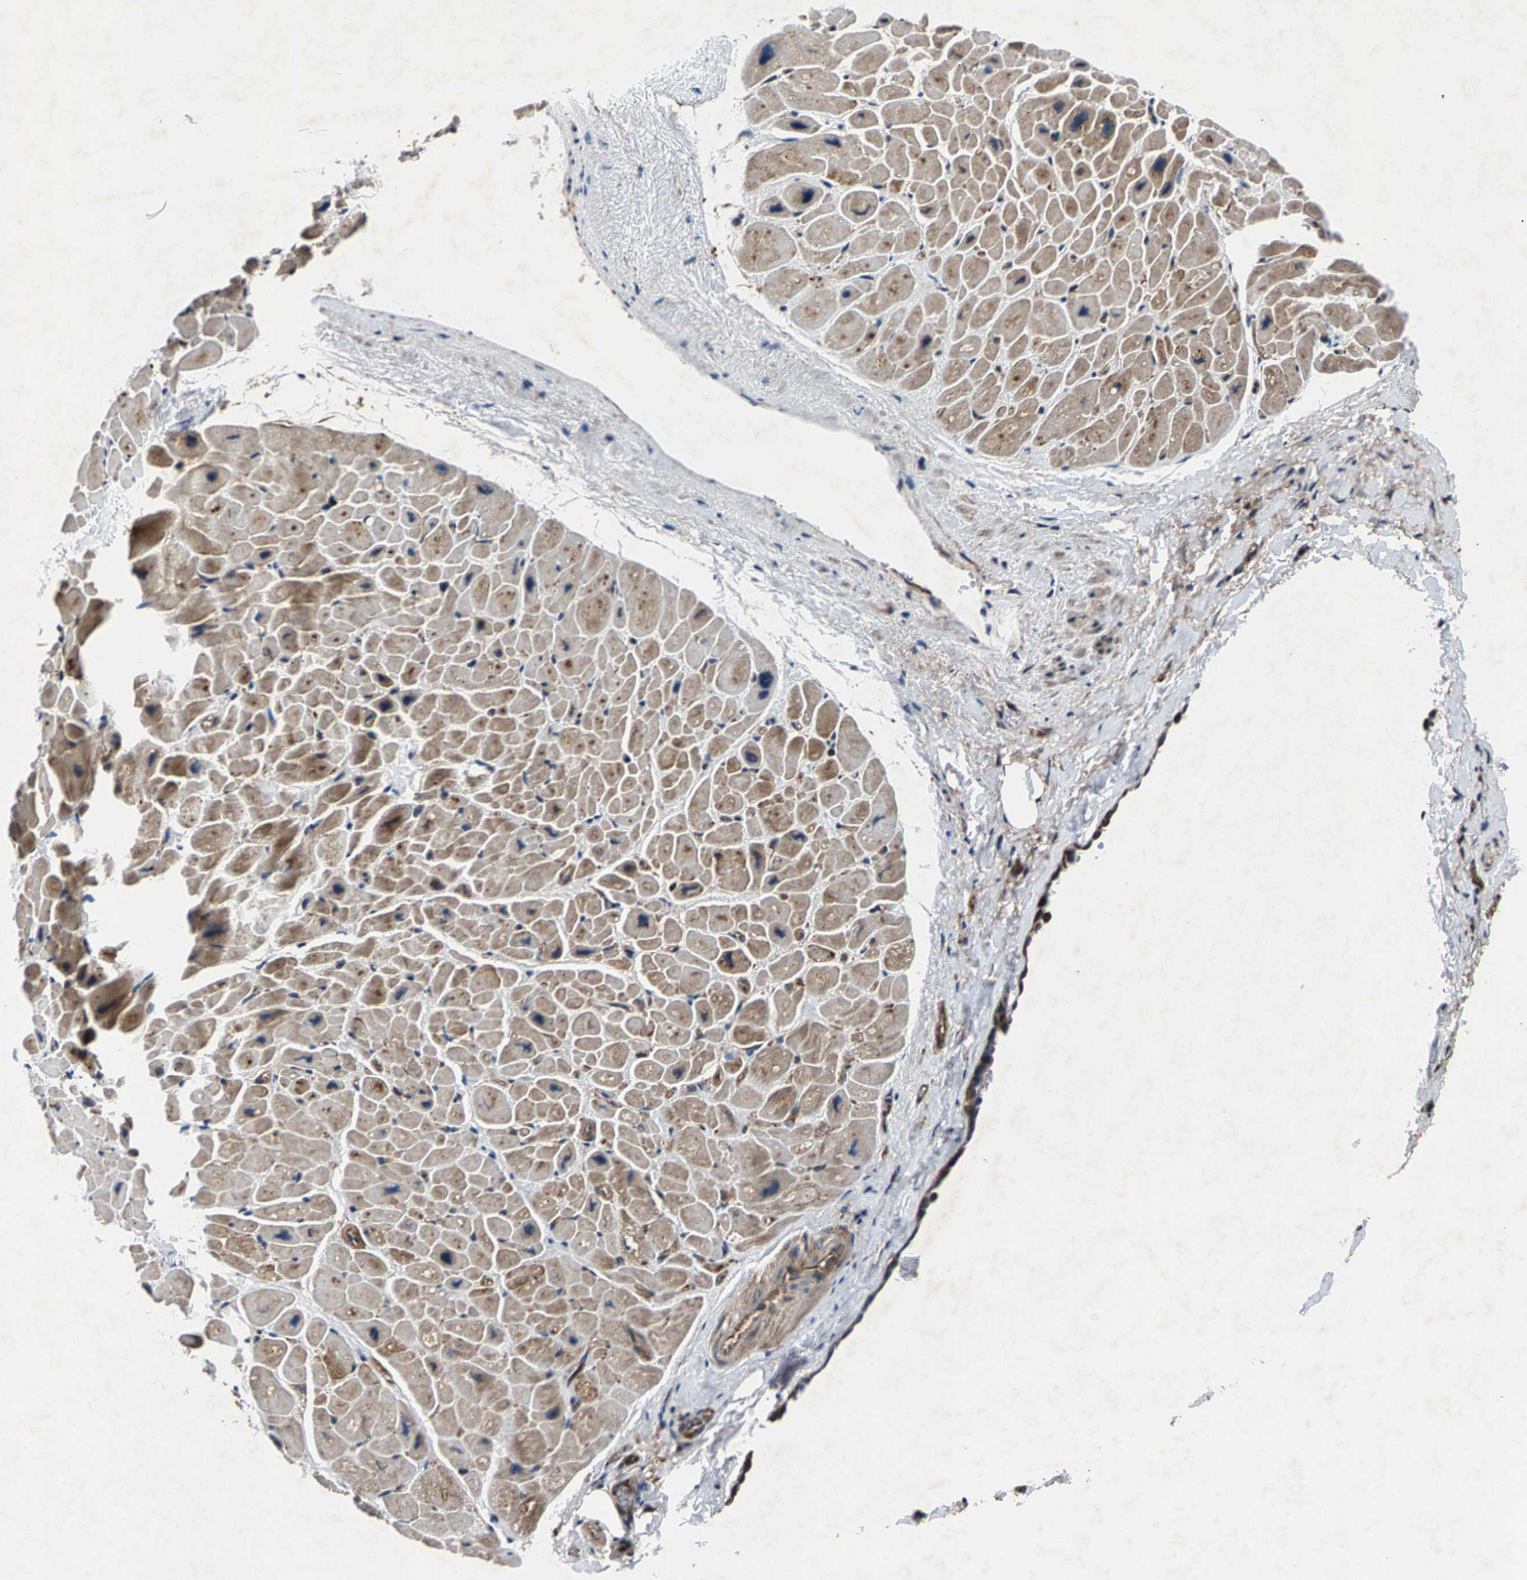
{"staining": {"intensity": "moderate", "quantity": "25%-75%", "location": "cytoplasmic/membranous"}, "tissue": "heart muscle", "cell_type": "Cardiomyocytes", "image_type": "normal", "snomed": [{"axis": "morphology", "description": "Normal tissue, NOS"}, {"axis": "topography", "description": "Heart"}], "caption": "Human heart muscle stained with a brown dye shows moderate cytoplasmic/membranous positive staining in about 25%-75% of cardiomyocytes.", "gene": "LPCAT1", "patient": {"sex": "male", "age": 49}}